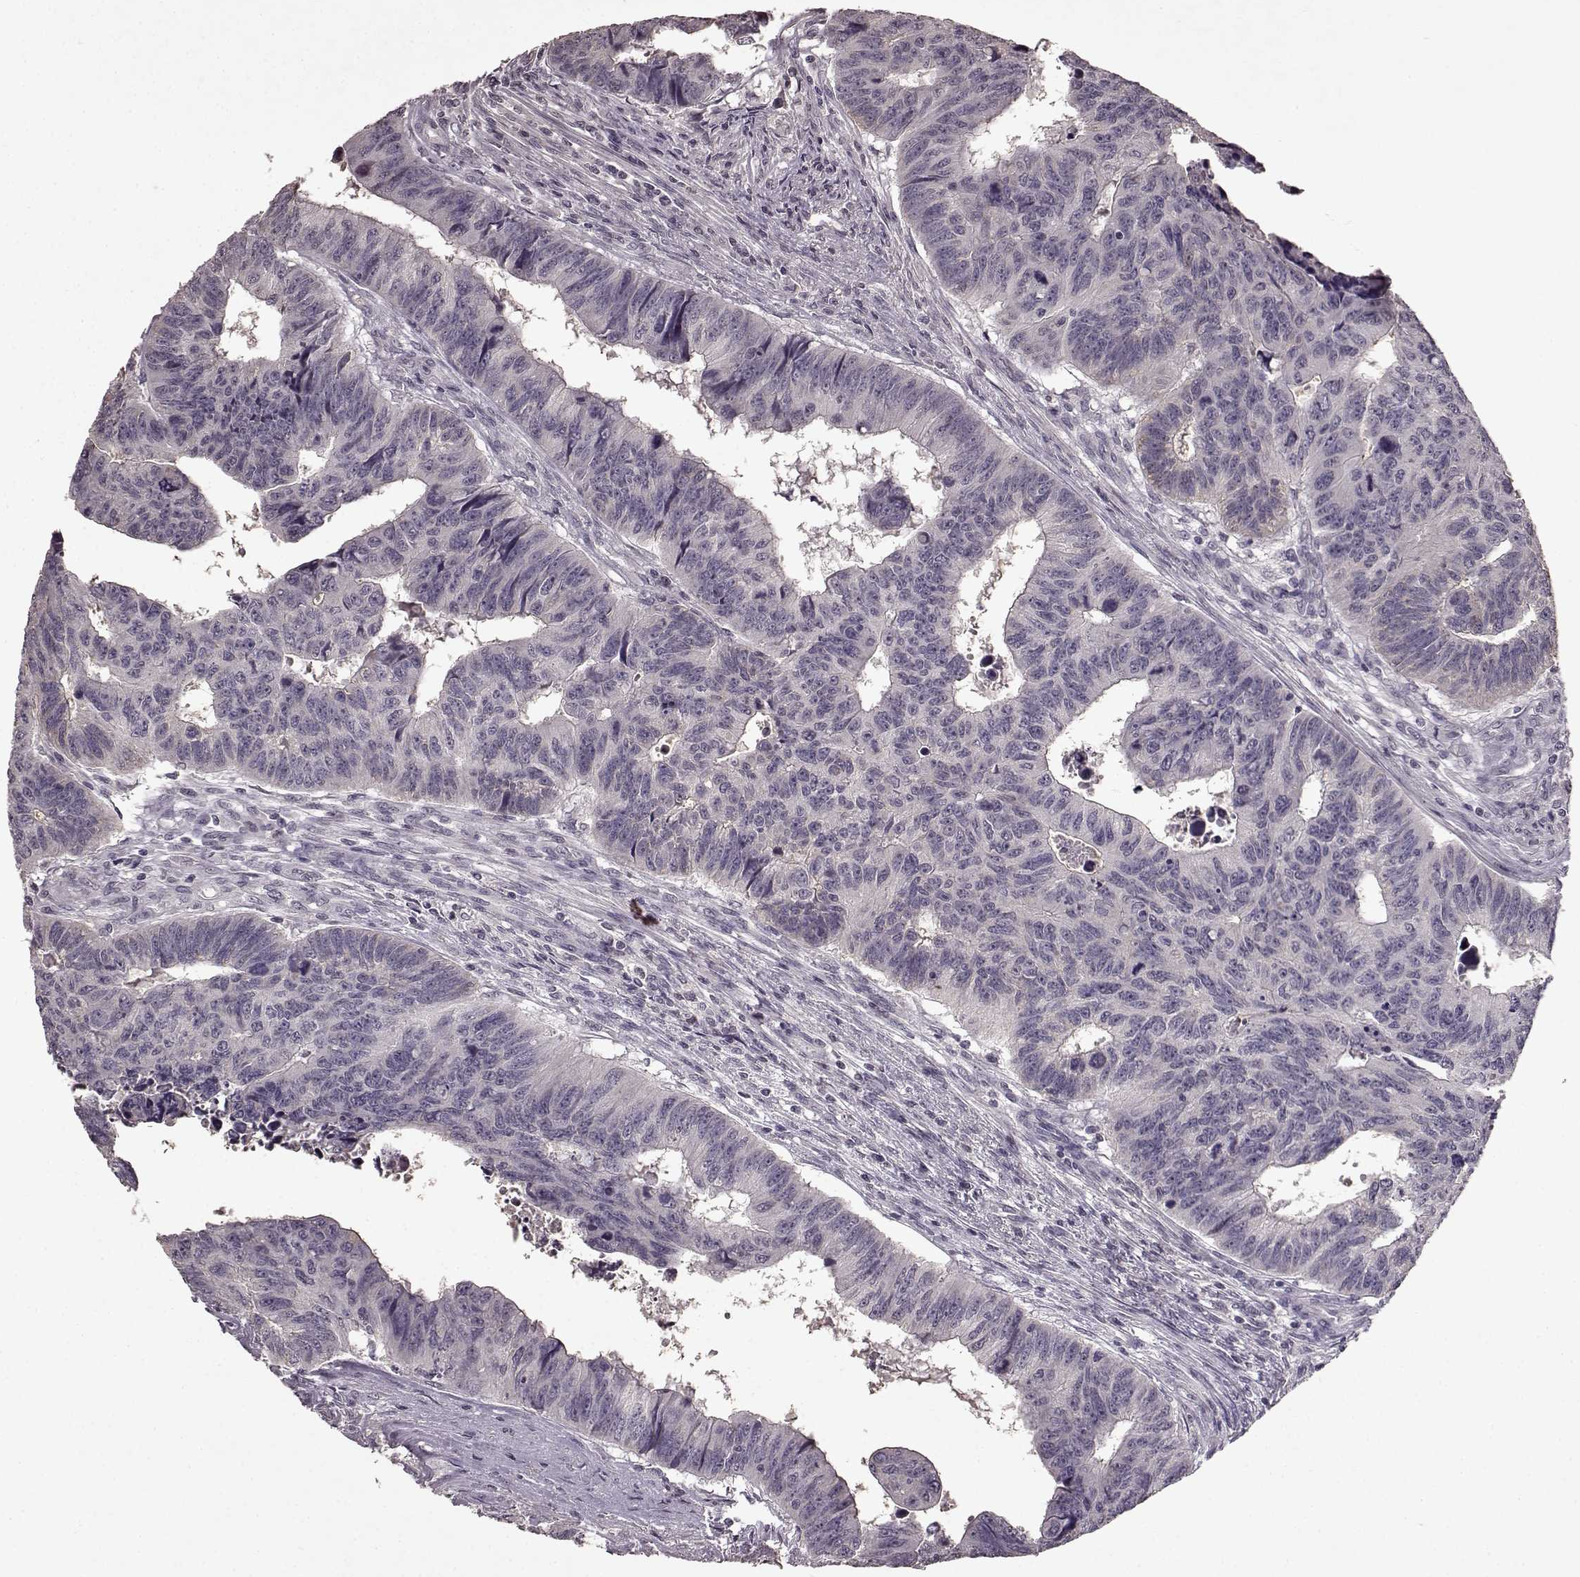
{"staining": {"intensity": "negative", "quantity": "none", "location": "none"}, "tissue": "colorectal cancer", "cell_type": "Tumor cells", "image_type": "cancer", "snomed": [{"axis": "morphology", "description": "Adenocarcinoma, NOS"}, {"axis": "topography", "description": "Rectum"}], "caption": "This is a histopathology image of immunohistochemistry (IHC) staining of colorectal adenocarcinoma, which shows no expression in tumor cells.", "gene": "LHB", "patient": {"sex": "female", "age": 85}}